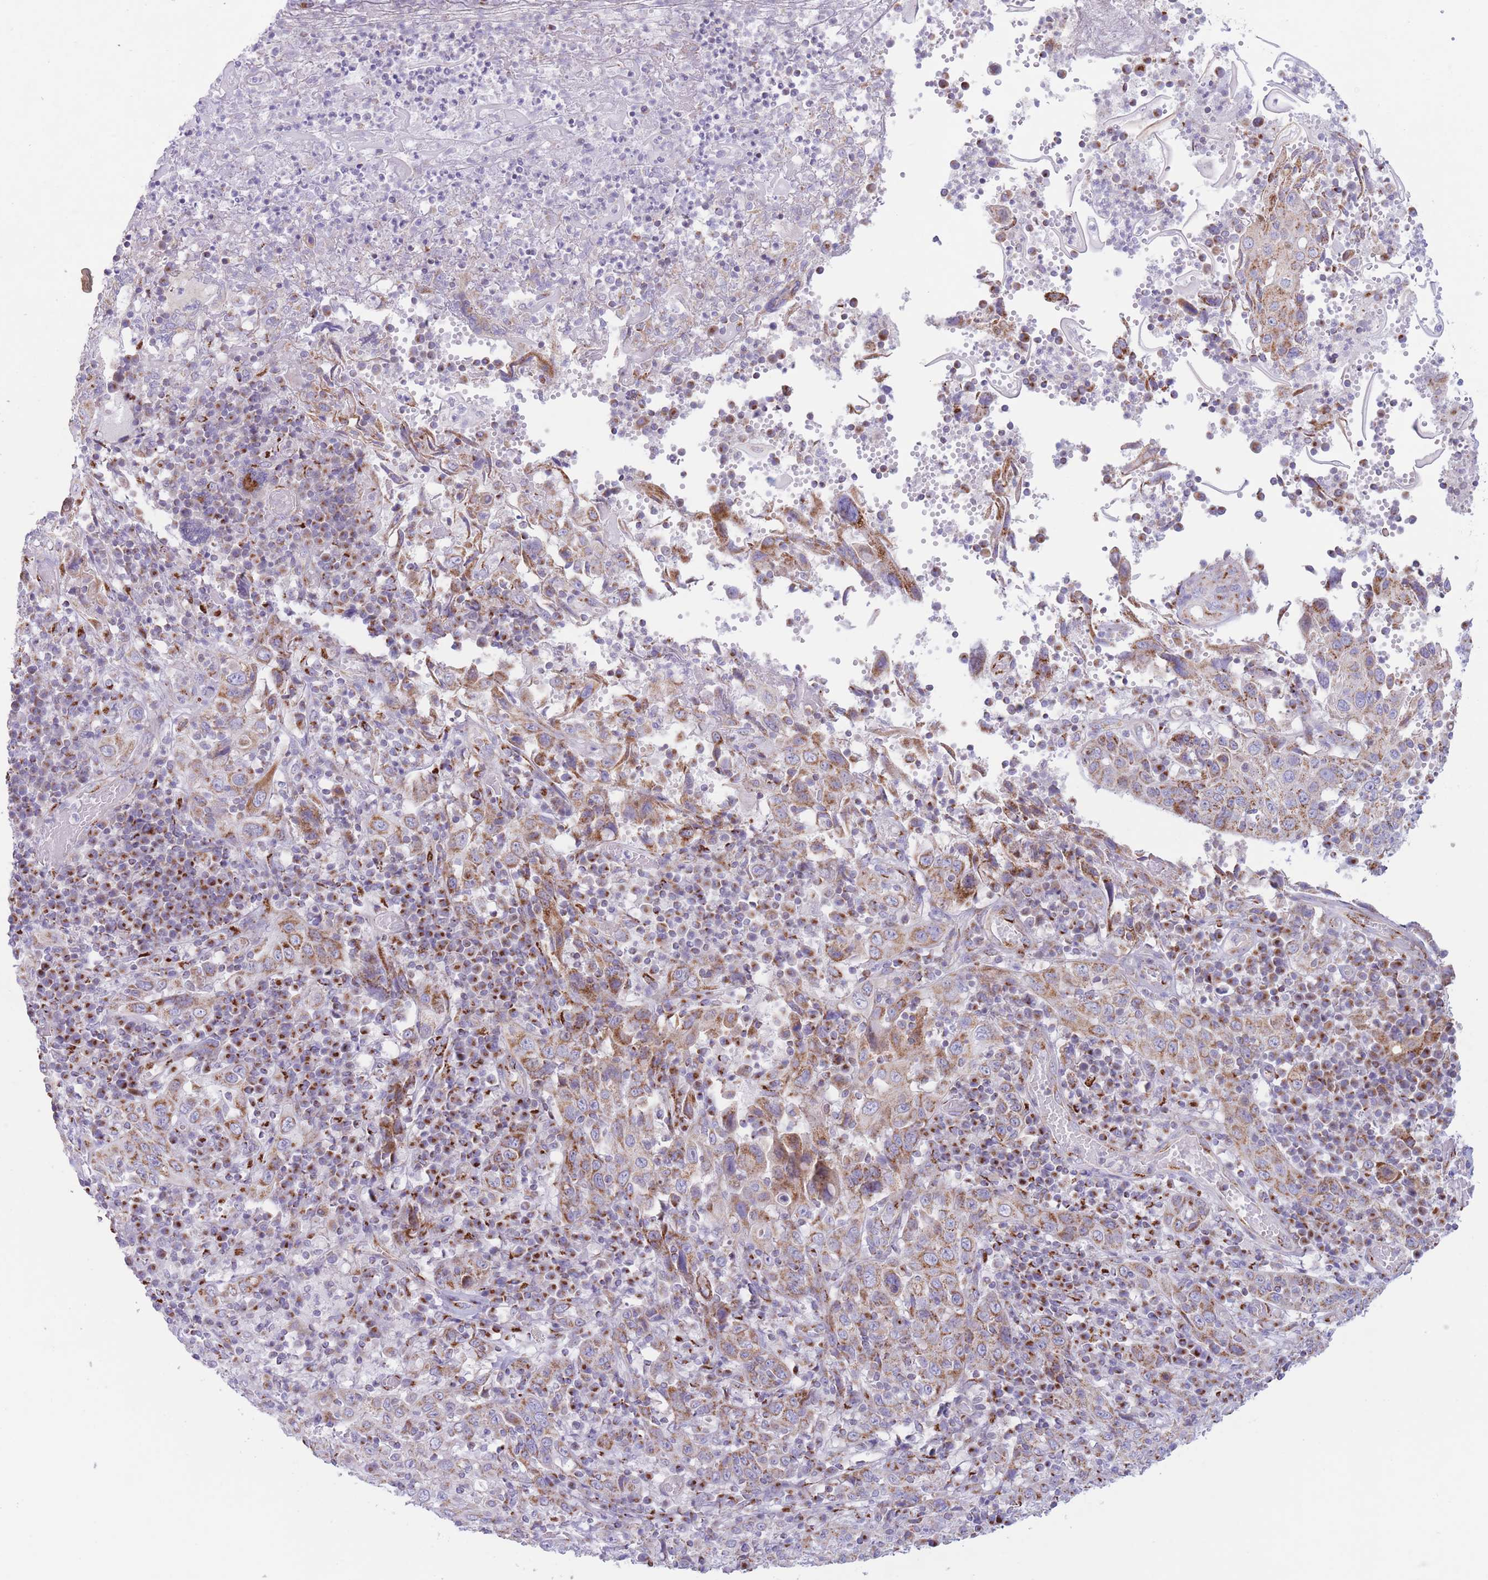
{"staining": {"intensity": "moderate", "quantity": ">75%", "location": "cytoplasmic/membranous"}, "tissue": "cervical cancer", "cell_type": "Tumor cells", "image_type": "cancer", "snomed": [{"axis": "morphology", "description": "Squamous cell carcinoma, NOS"}, {"axis": "topography", "description": "Cervix"}], "caption": "Protein expression analysis of cervical cancer (squamous cell carcinoma) reveals moderate cytoplasmic/membranous positivity in about >75% of tumor cells.", "gene": "MPND", "patient": {"sex": "female", "age": 46}}